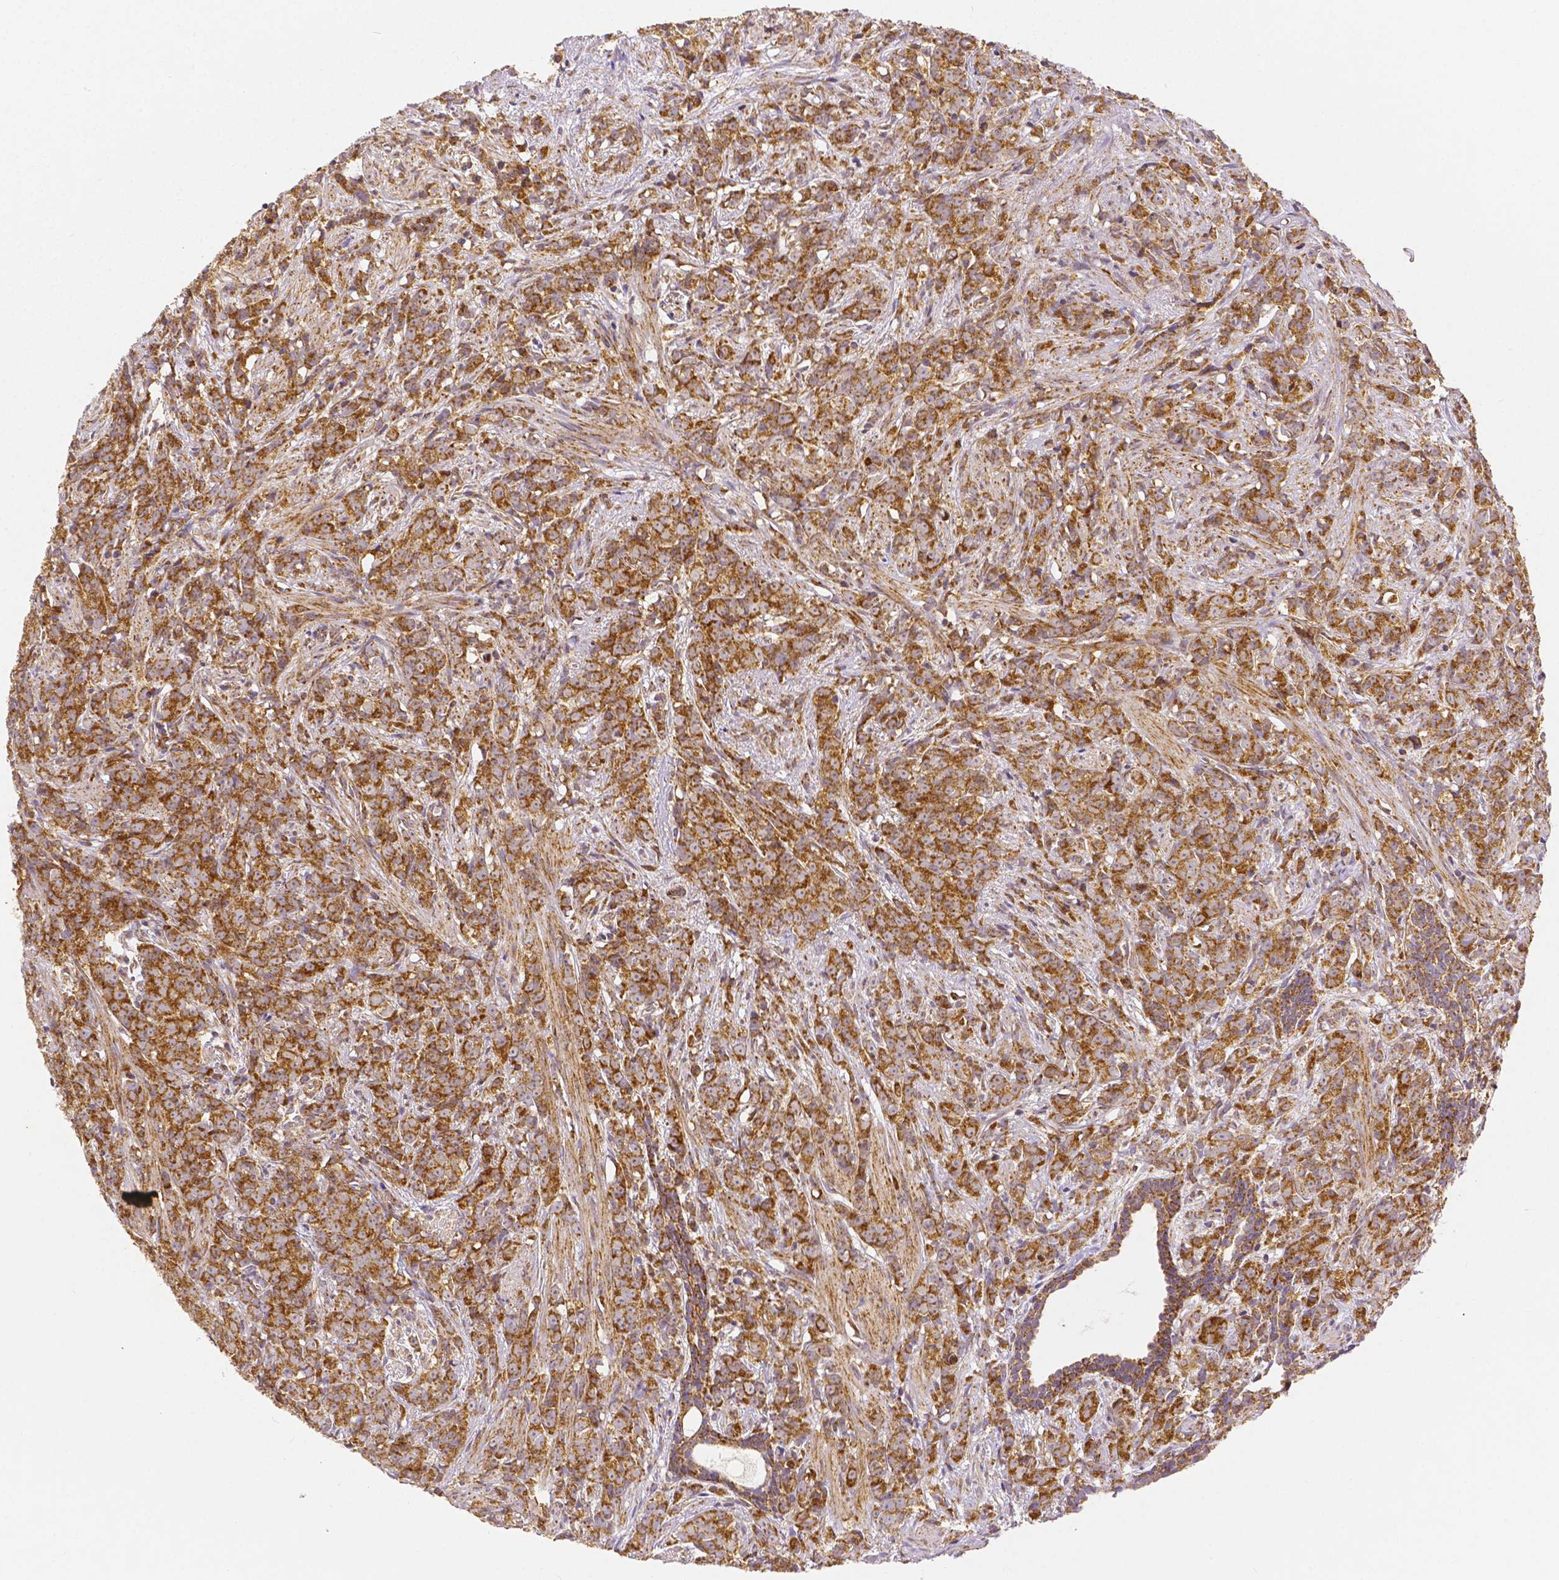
{"staining": {"intensity": "strong", "quantity": ">75%", "location": "cytoplasmic/membranous"}, "tissue": "prostate cancer", "cell_type": "Tumor cells", "image_type": "cancer", "snomed": [{"axis": "morphology", "description": "Adenocarcinoma, High grade"}, {"axis": "topography", "description": "Prostate"}], "caption": "Immunohistochemical staining of prostate cancer reveals high levels of strong cytoplasmic/membranous protein staining in approximately >75% of tumor cells.", "gene": "RHOT1", "patient": {"sex": "male", "age": 81}}